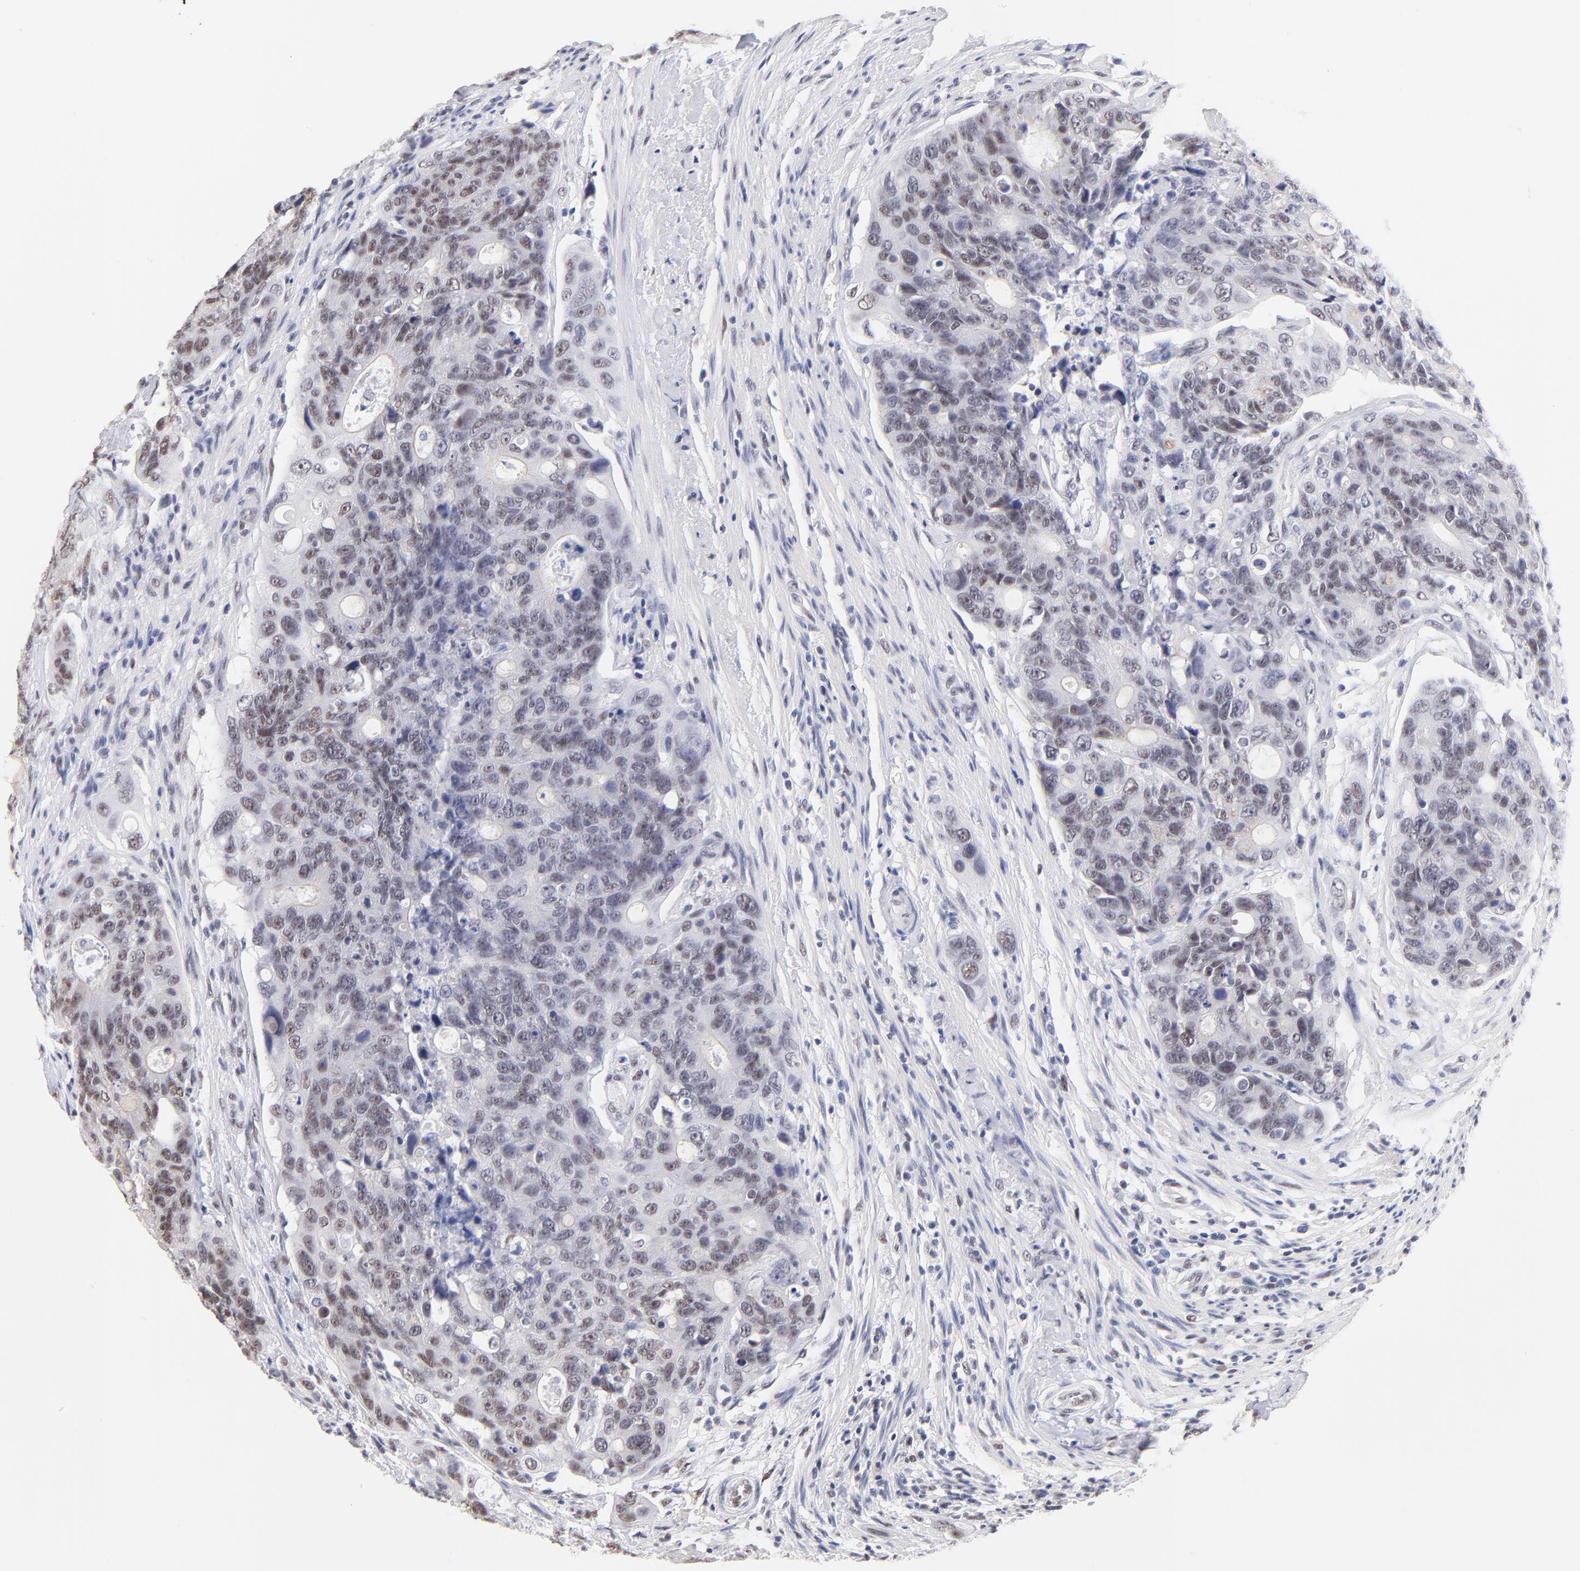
{"staining": {"intensity": "moderate", "quantity": "25%-75%", "location": "nuclear"}, "tissue": "colorectal cancer", "cell_type": "Tumor cells", "image_type": "cancer", "snomed": [{"axis": "morphology", "description": "Adenocarcinoma, NOS"}, {"axis": "topography", "description": "Colon"}], "caption": "This micrograph reveals colorectal adenocarcinoma stained with IHC to label a protein in brown. The nuclear of tumor cells show moderate positivity for the protein. Nuclei are counter-stained blue.", "gene": "ZNF74", "patient": {"sex": "female", "age": 57}}